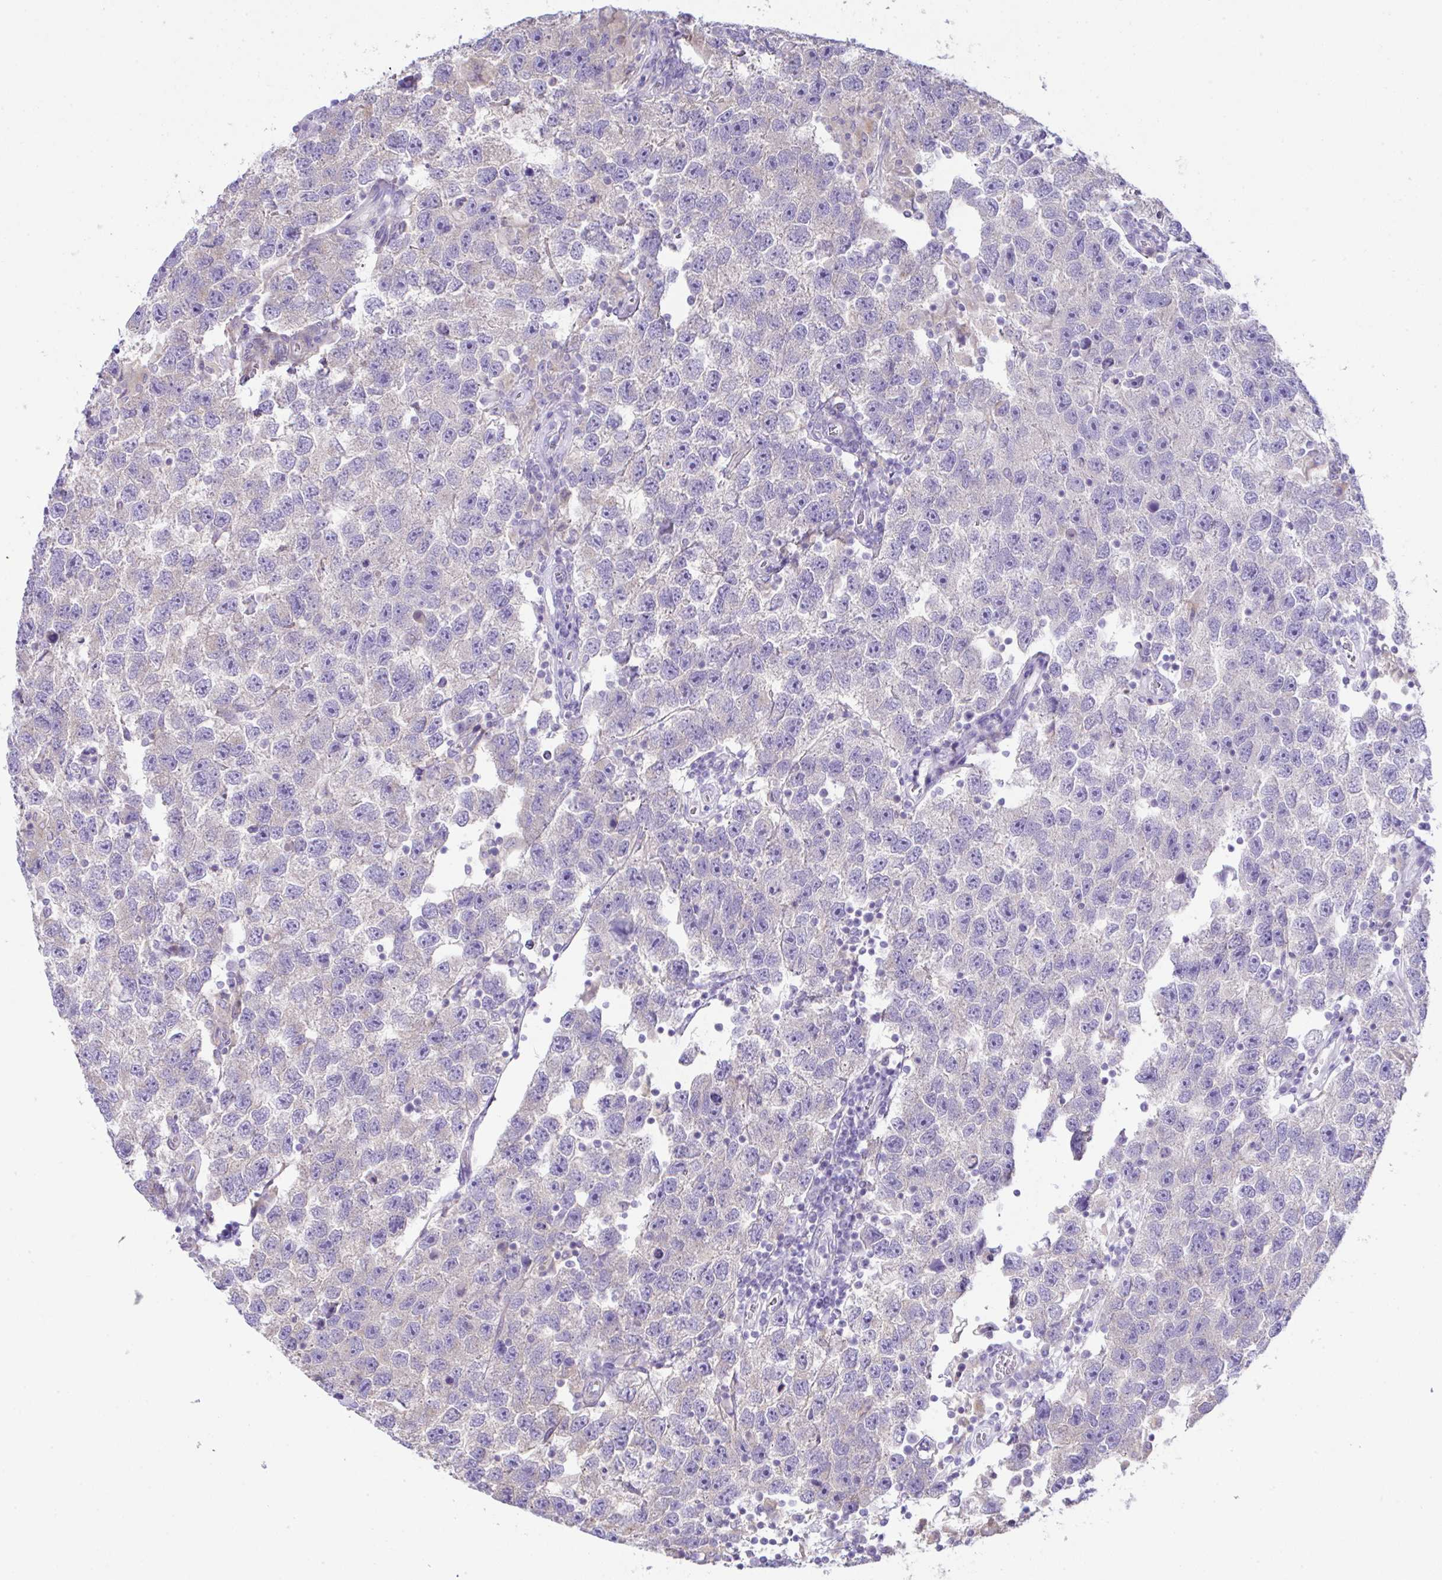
{"staining": {"intensity": "negative", "quantity": "none", "location": "none"}, "tissue": "testis cancer", "cell_type": "Tumor cells", "image_type": "cancer", "snomed": [{"axis": "morphology", "description": "Seminoma, NOS"}, {"axis": "topography", "description": "Testis"}], "caption": "An image of human testis cancer is negative for staining in tumor cells. (DAB IHC, high magnification).", "gene": "OR4P4", "patient": {"sex": "male", "age": 26}}